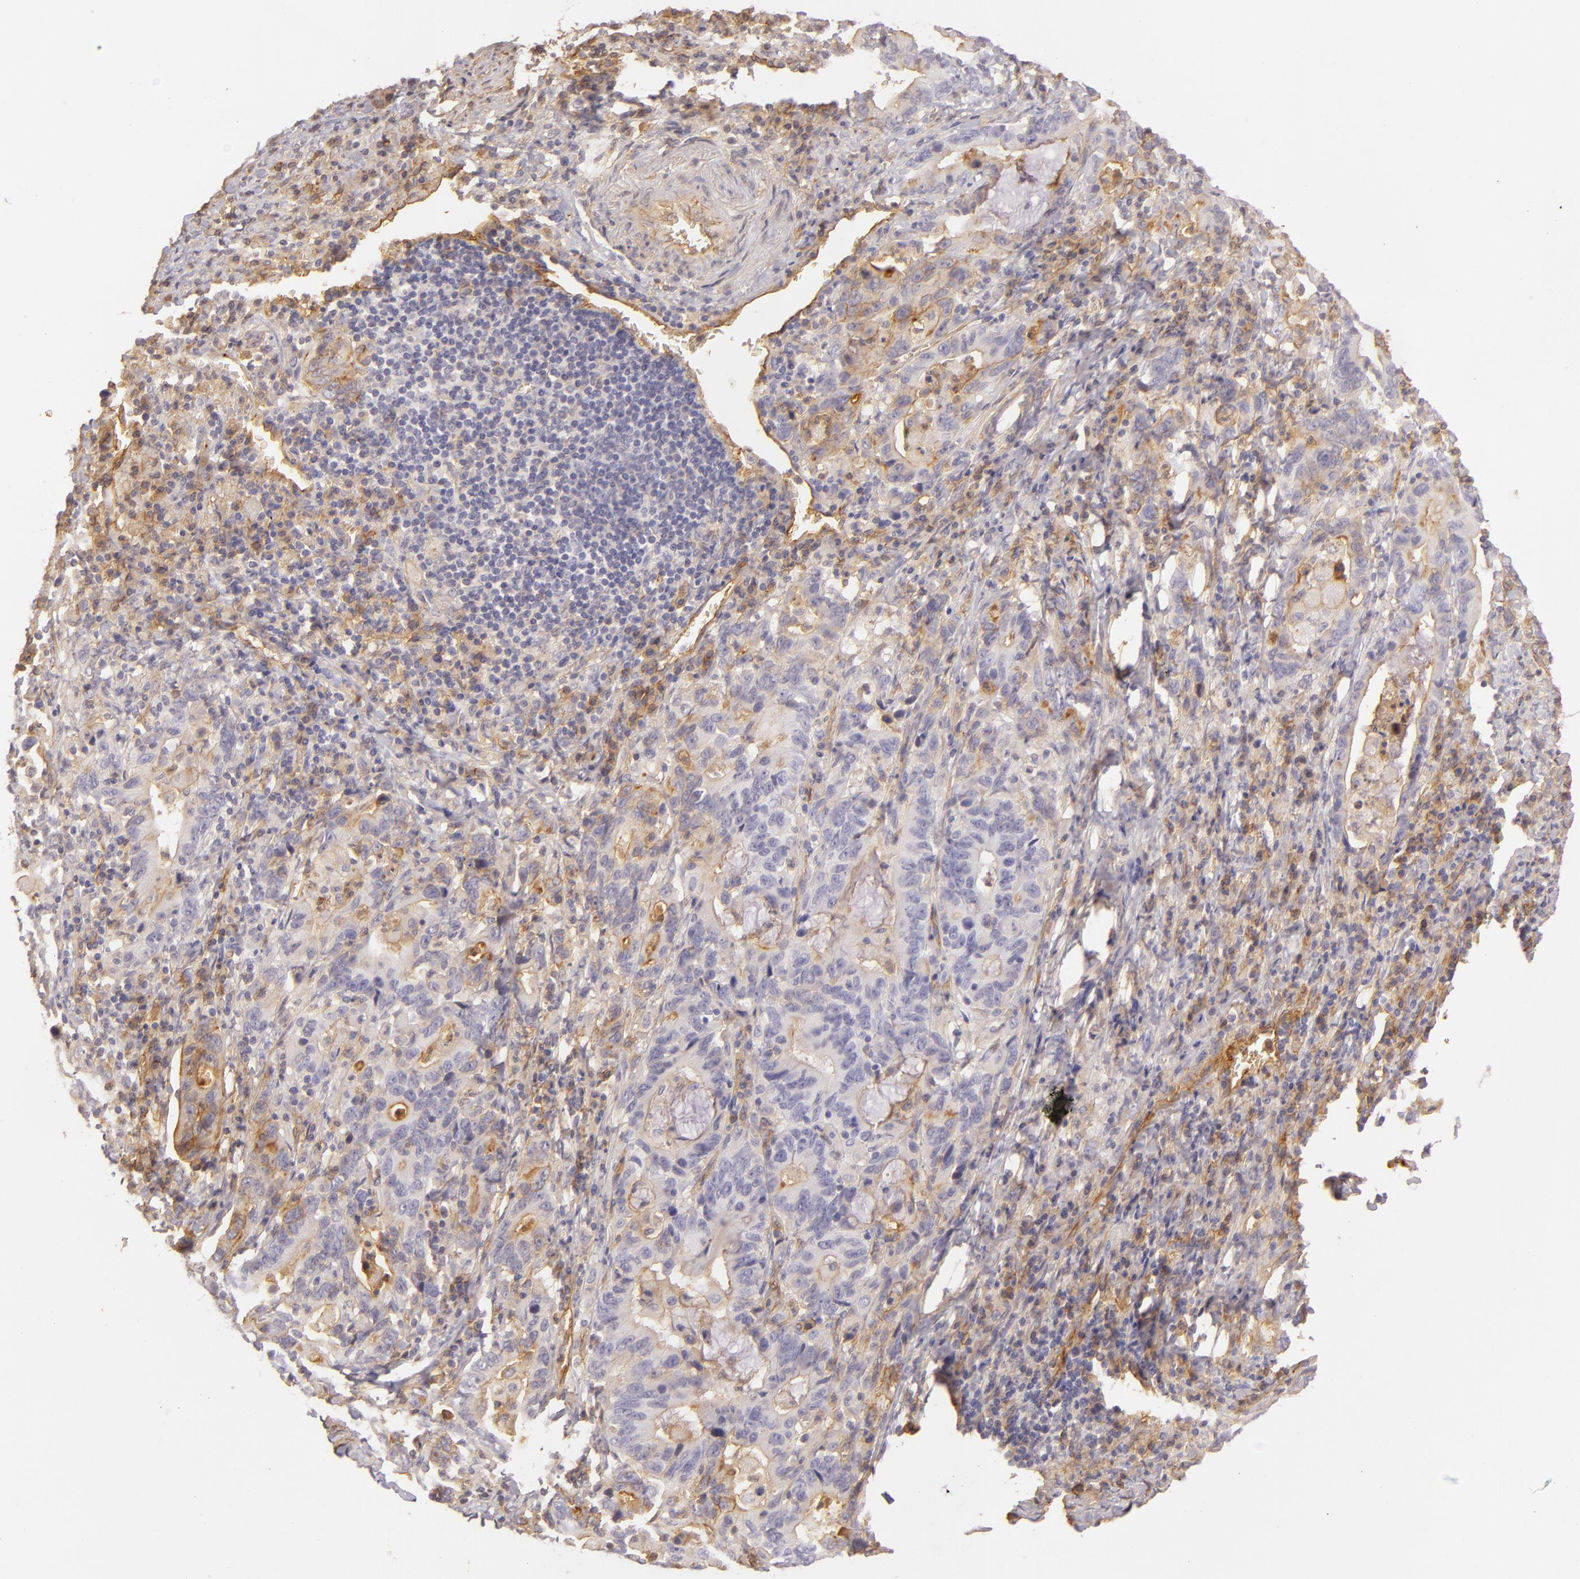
{"staining": {"intensity": "weak", "quantity": "<25%", "location": "cytoplasmic/membranous"}, "tissue": "stomach cancer", "cell_type": "Tumor cells", "image_type": "cancer", "snomed": [{"axis": "morphology", "description": "Adenocarcinoma, NOS"}, {"axis": "topography", "description": "Stomach, upper"}], "caption": "Tumor cells show no significant staining in stomach adenocarcinoma.", "gene": "CD59", "patient": {"sex": "male", "age": 63}}